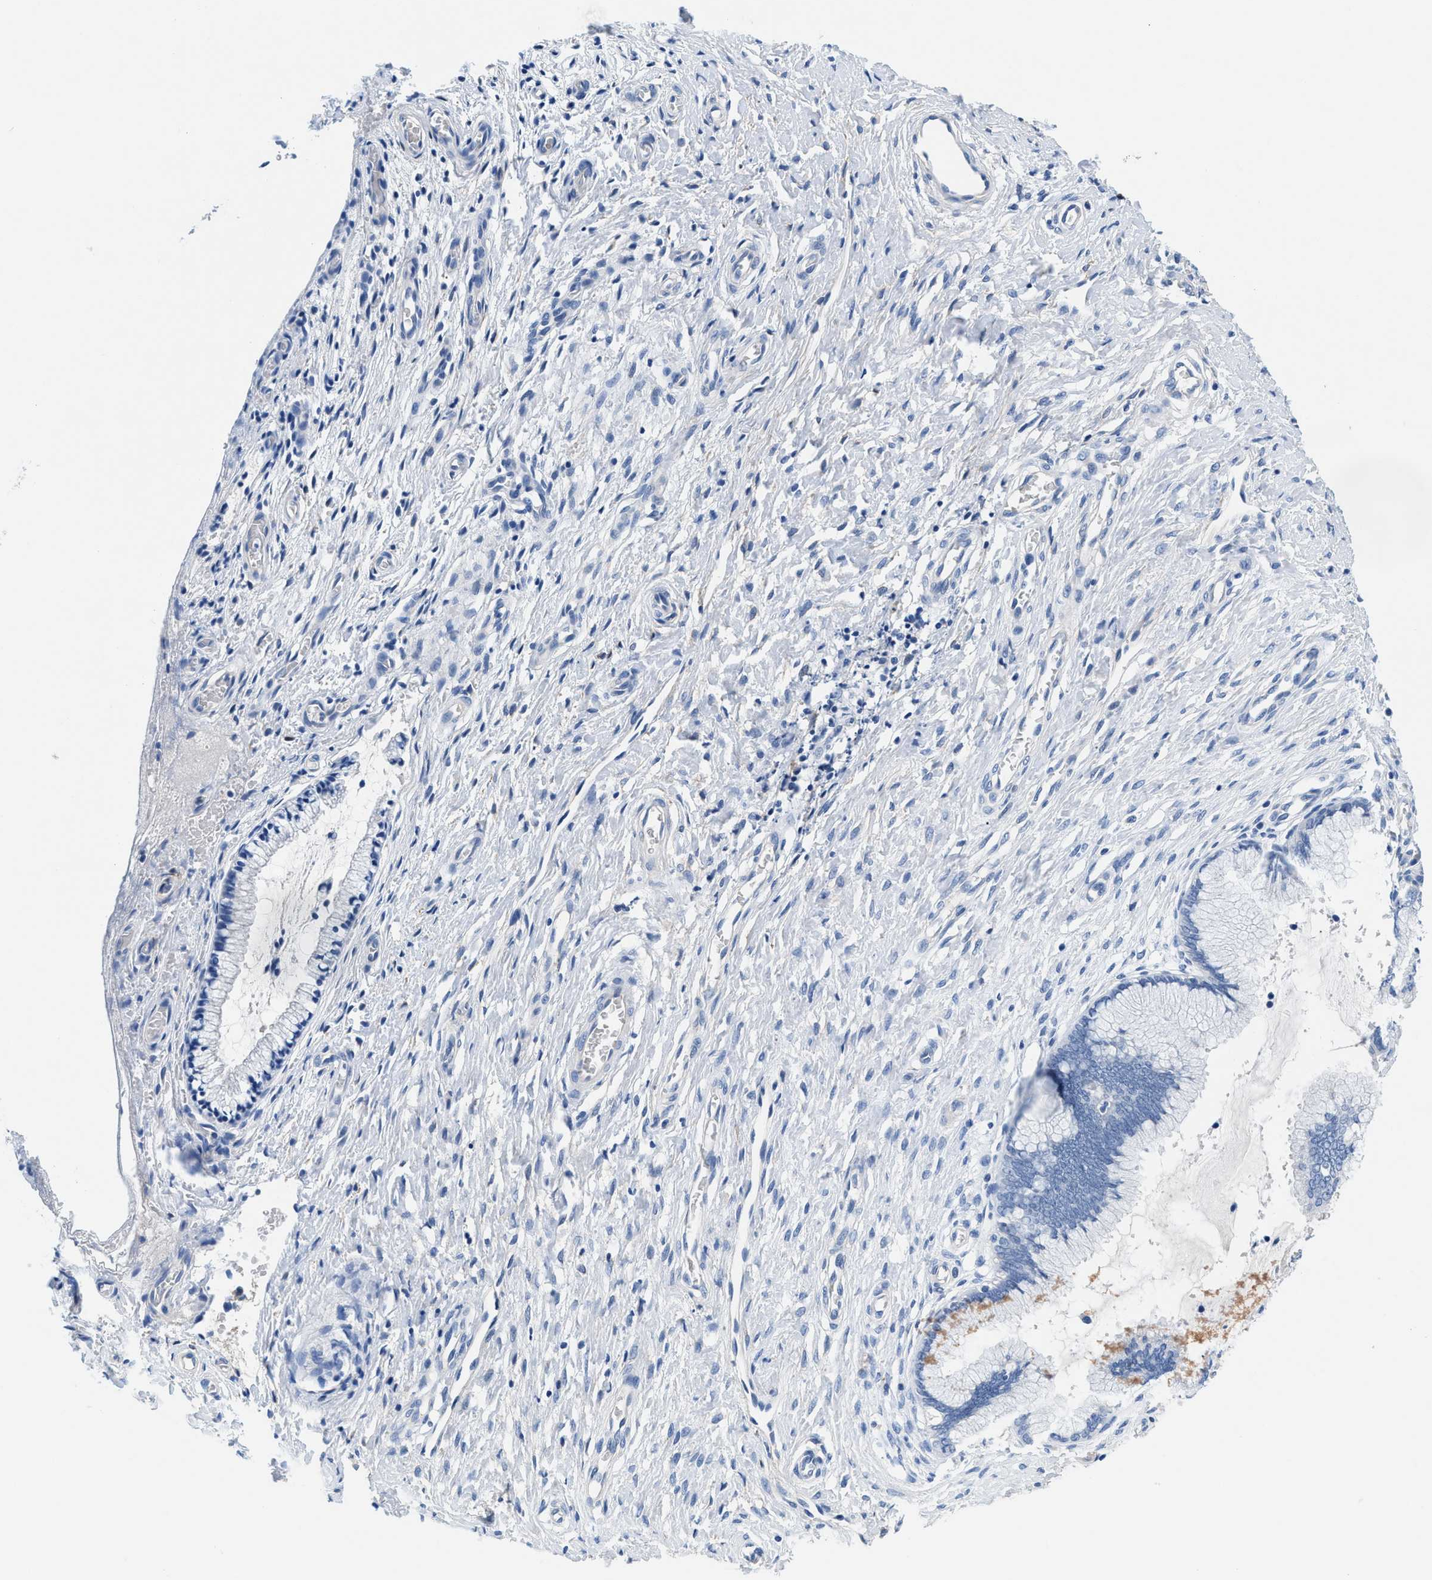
{"staining": {"intensity": "negative", "quantity": "none", "location": "none"}, "tissue": "cervix", "cell_type": "Glandular cells", "image_type": "normal", "snomed": [{"axis": "morphology", "description": "Normal tissue, NOS"}, {"axis": "topography", "description": "Cervix"}], "caption": "High power microscopy micrograph of an immunohistochemistry micrograph of unremarkable cervix, revealing no significant positivity in glandular cells. (Stains: DAB (3,3'-diaminobenzidine) immunohistochemistry with hematoxylin counter stain, Microscopy: brightfield microscopy at high magnification).", "gene": "SLFN13", "patient": {"sex": "female", "age": 55}}